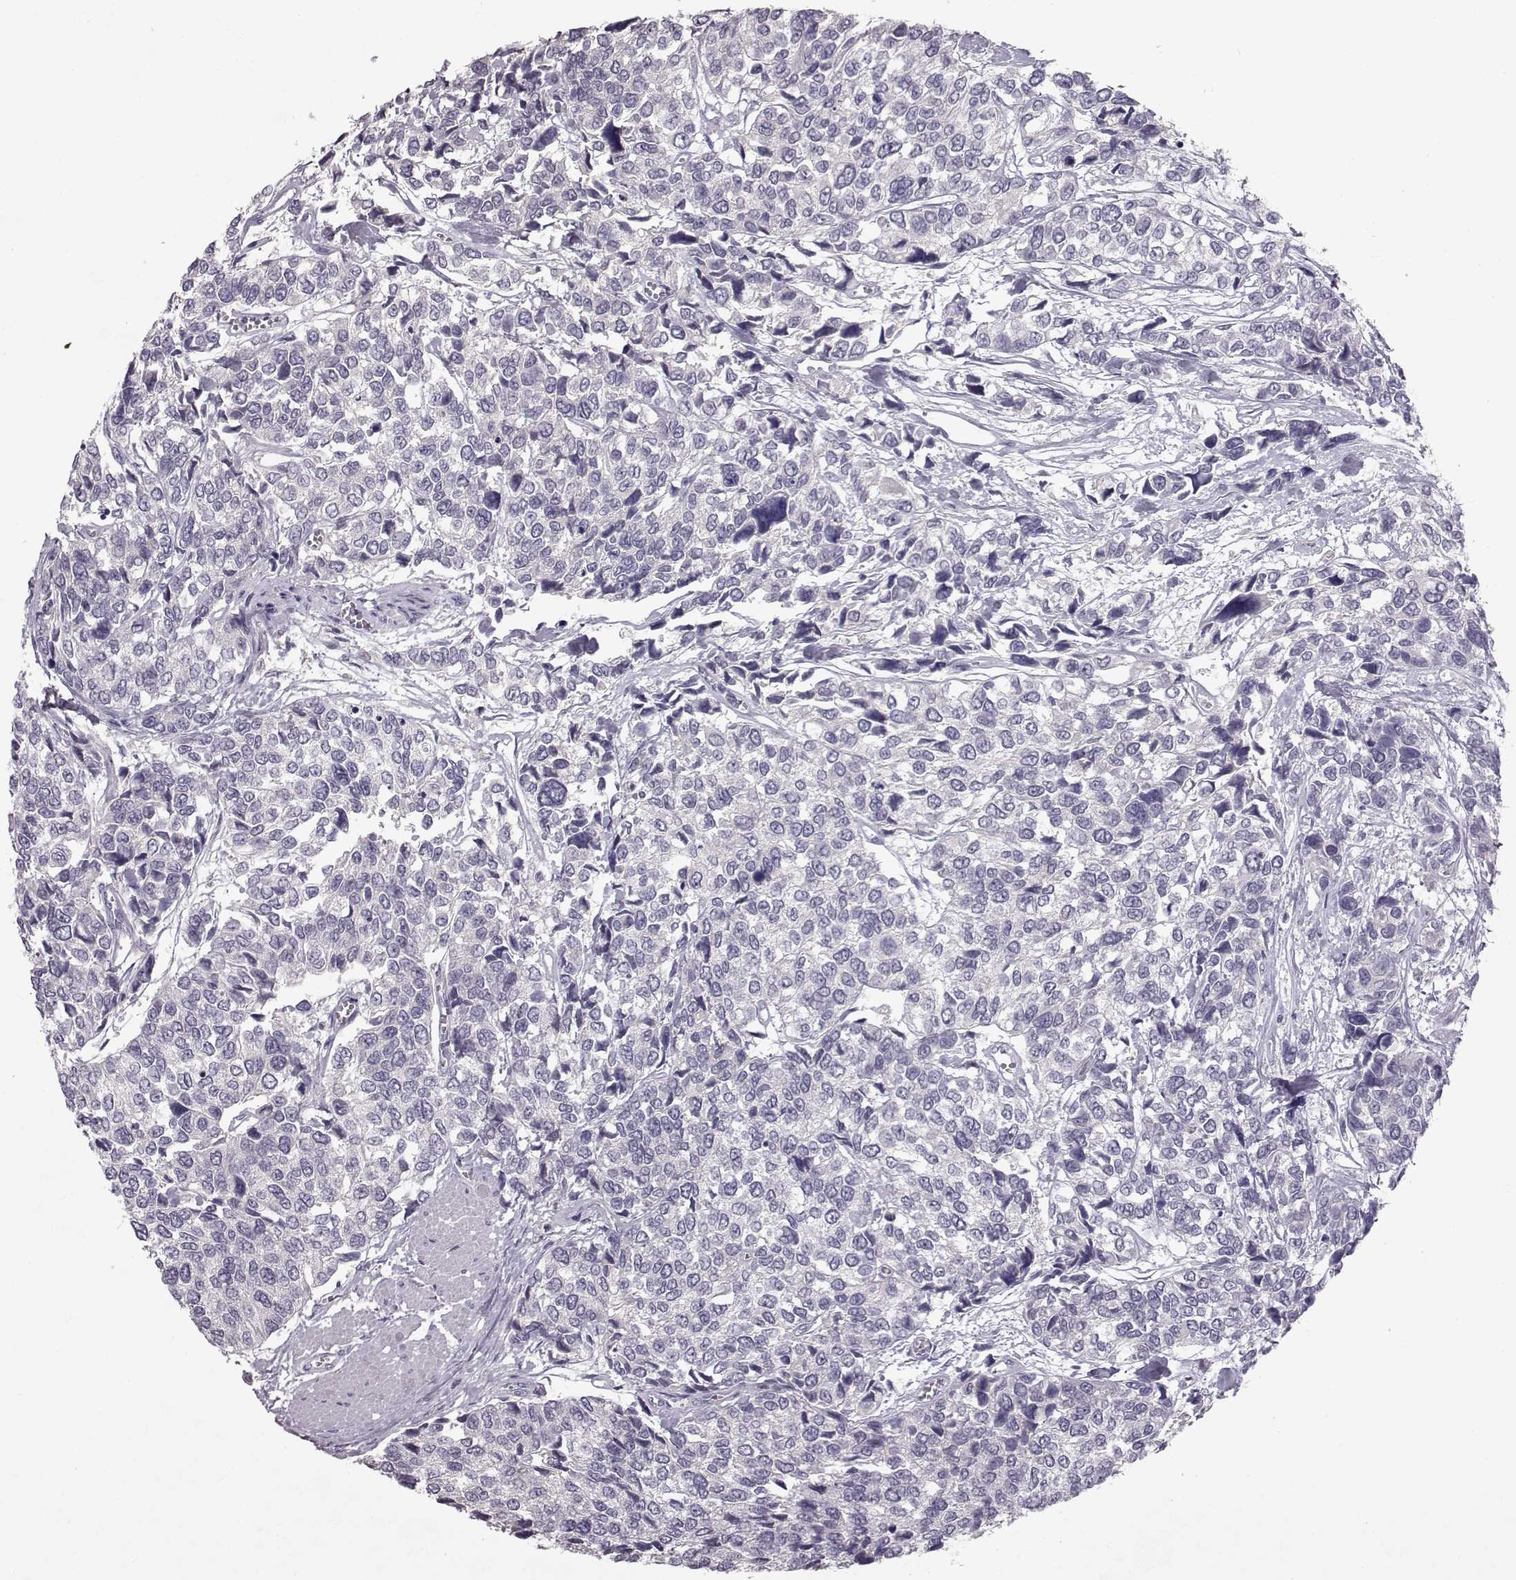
{"staining": {"intensity": "negative", "quantity": "none", "location": "none"}, "tissue": "urothelial cancer", "cell_type": "Tumor cells", "image_type": "cancer", "snomed": [{"axis": "morphology", "description": "Urothelial carcinoma, High grade"}, {"axis": "topography", "description": "Urinary bladder"}], "caption": "Immunohistochemical staining of urothelial cancer shows no significant positivity in tumor cells. The staining was performed using DAB (3,3'-diaminobenzidine) to visualize the protein expression in brown, while the nuclei were stained in blue with hematoxylin (Magnification: 20x).", "gene": "SPAG17", "patient": {"sex": "male", "age": 77}}